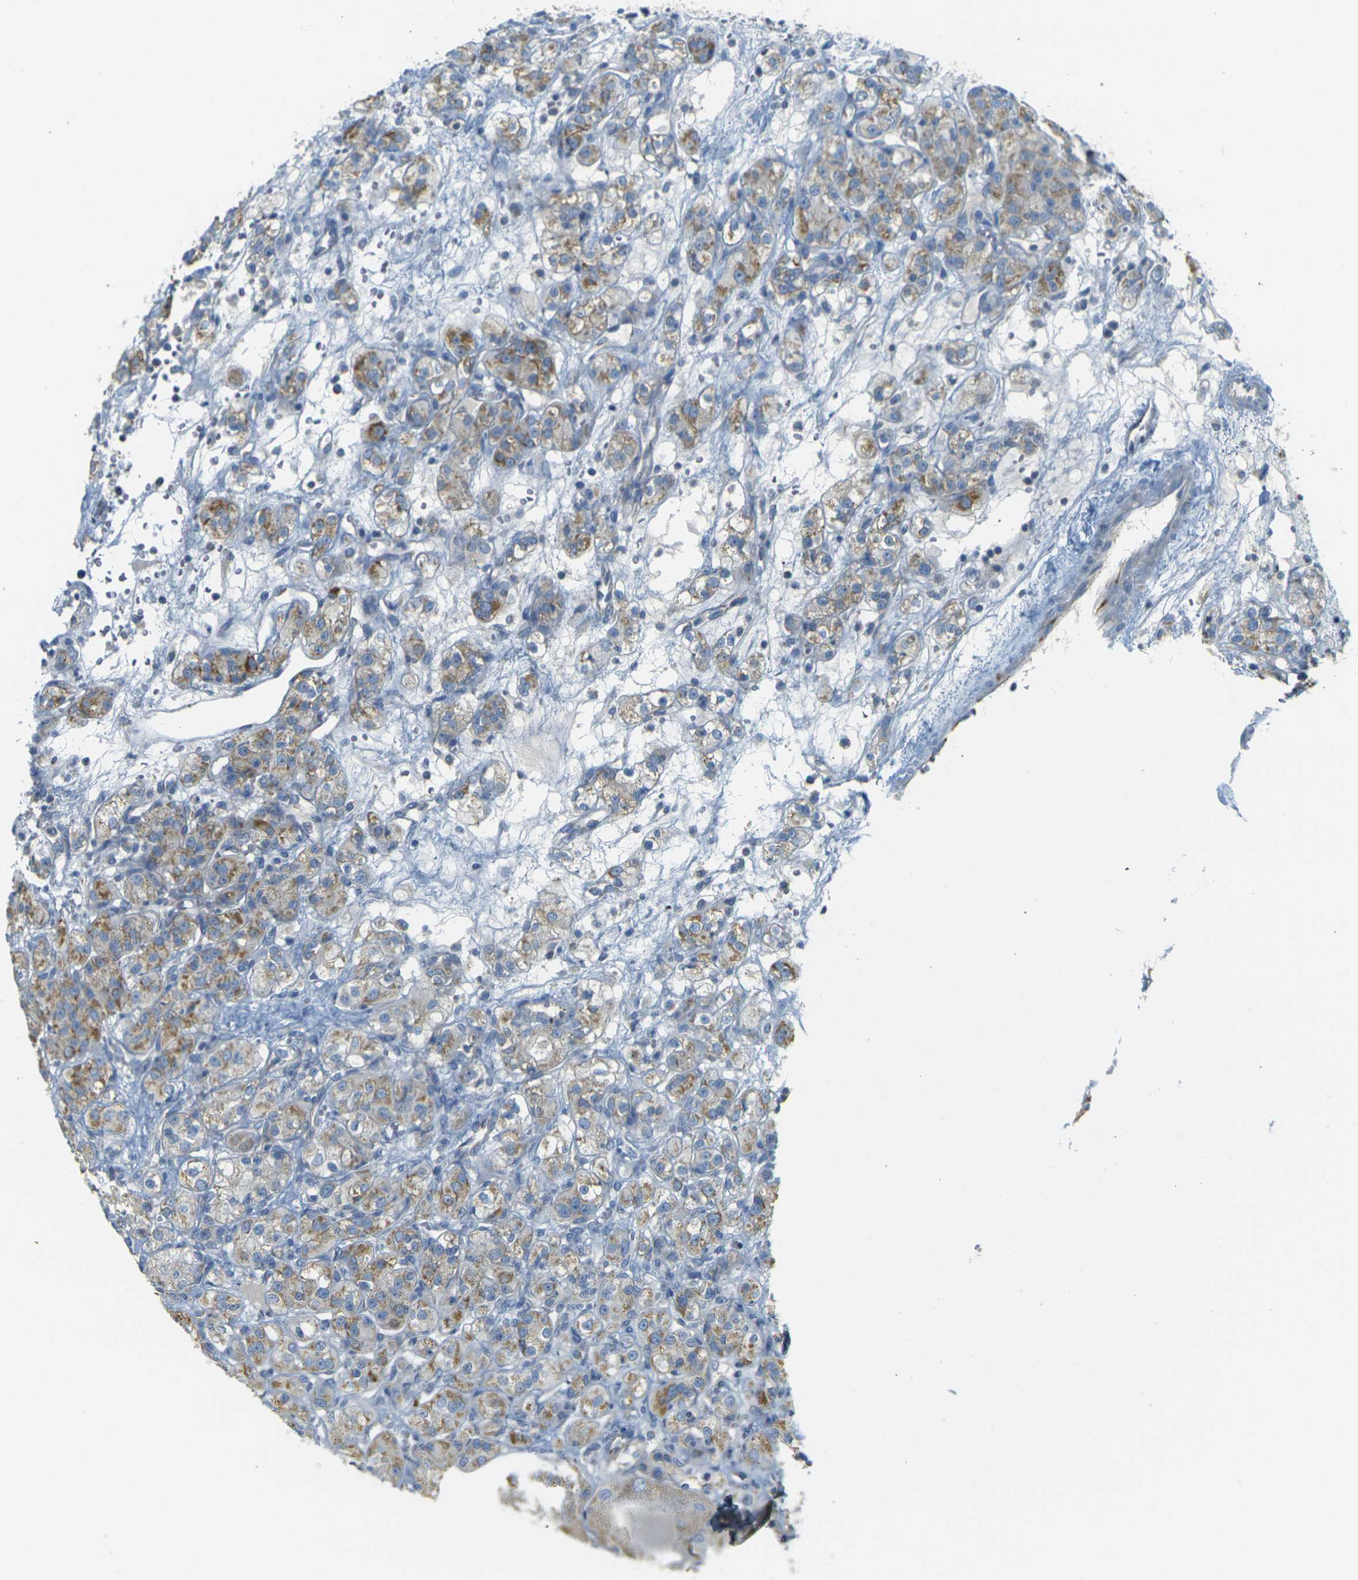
{"staining": {"intensity": "moderate", "quantity": ">75%", "location": "cytoplasmic/membranous"}, "tissue": "renal cancer", "cell_type": "Tumor cells", "image_type": "cancer", "snomed": [{"axis": "morphology", "description": "Normal tissue, NOS"}, {"axis": "morphology", "description": "Adenocarcinoma, NOS"}, {"axis": "topography", "description": "Kidney"}], "caption": "Renal cancer was stained to show a protein in brown. There is medium levels of moderate cytoplasmic/membranous staining in about >75% of tumor cells. The protein is stained brown, and the nuclei are stained in blue (DAB (3,3'-diaminobenzidine) IHC with brightfield microscopy, high magnification).", "gene": "PARD6B", "patient": {"sex": "male", "age": 61}}